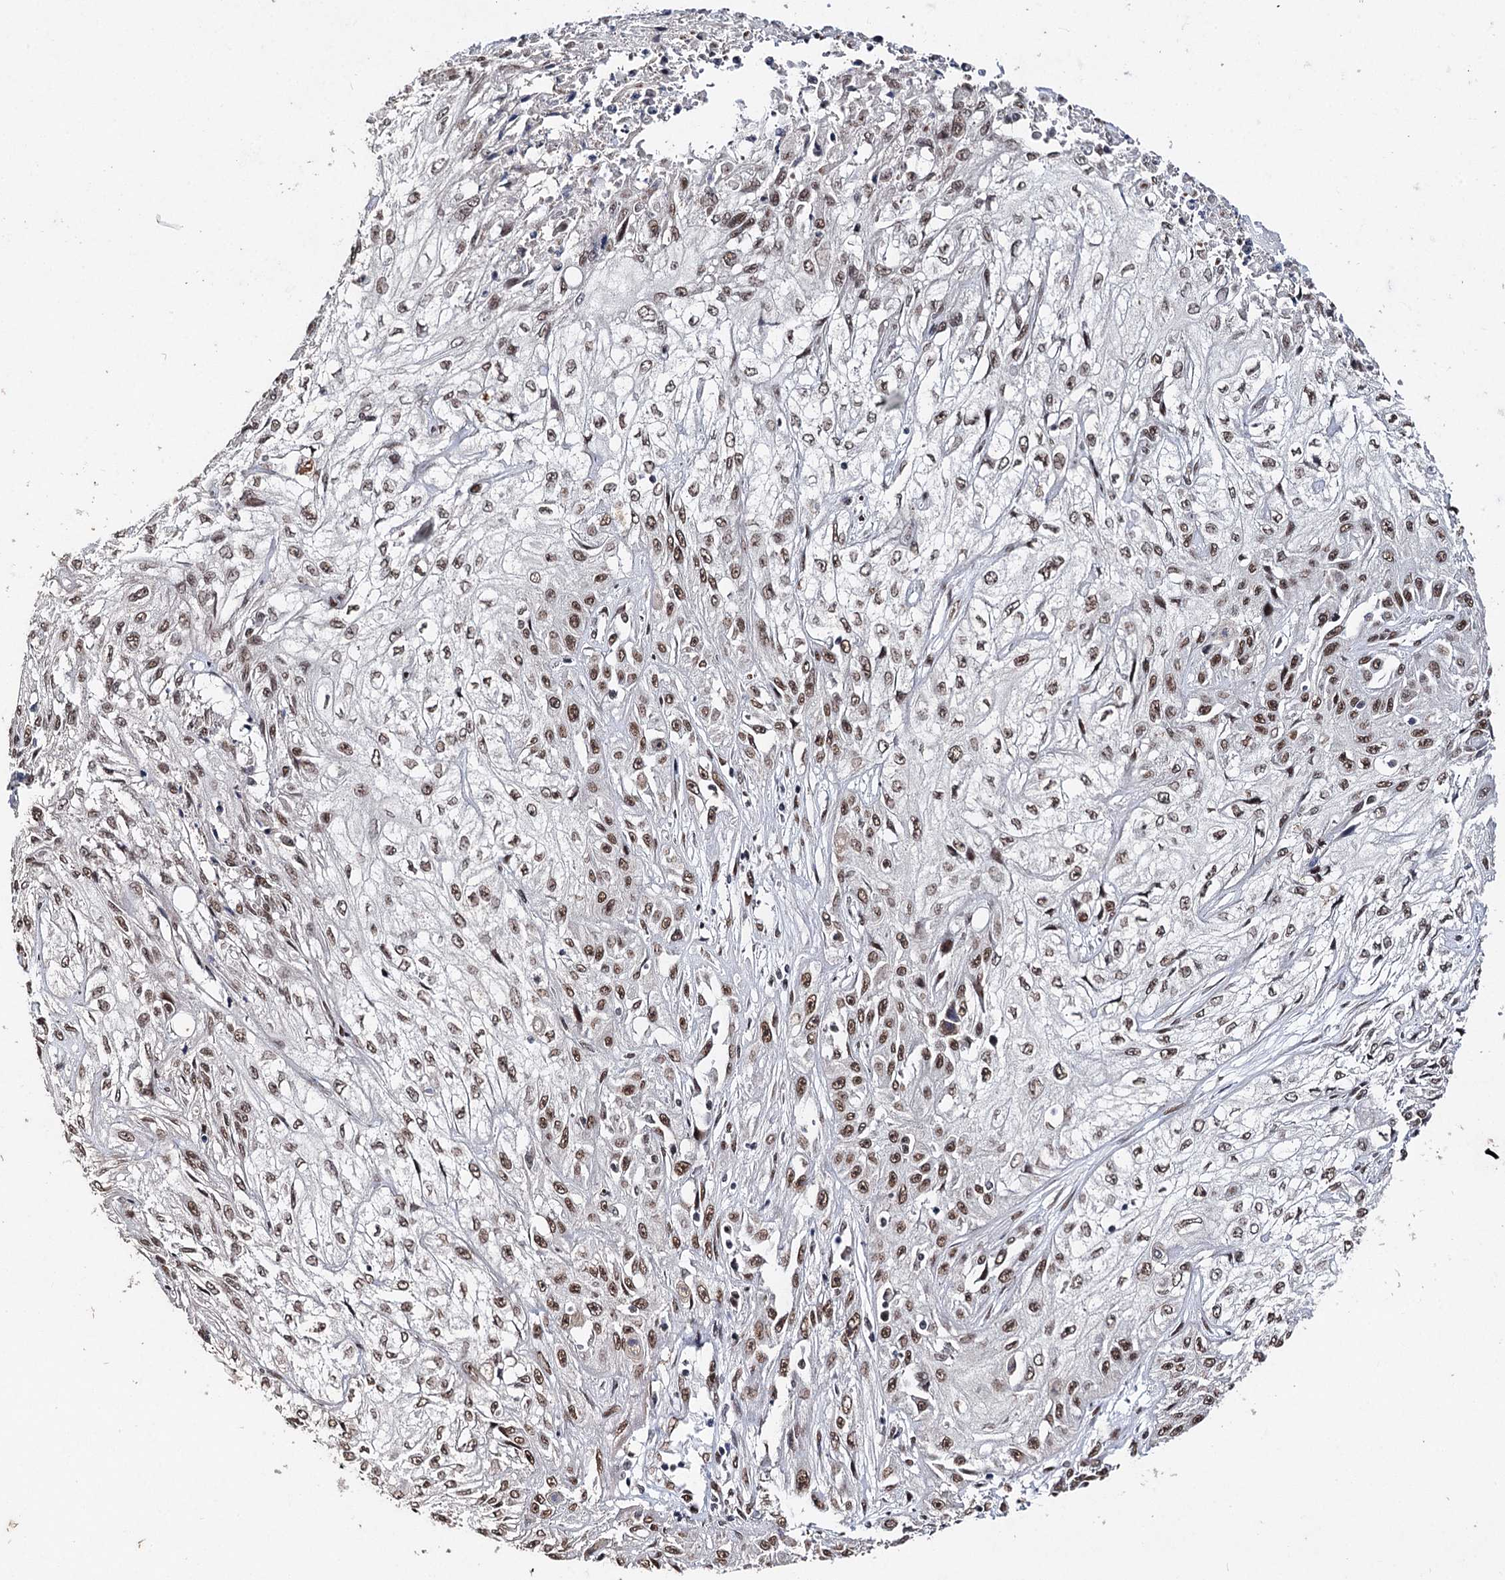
{"staining": {"intensity": "moderate", "quantity": ">75%", "location": "nuclear"}, "tissue": "skin cancer", "cell_type": "Tumor cells", "image_type": "cancer", "snomed": [{"axis": "morphology", "description": "Squamous cell carcinoma, NOS"}, {"axis": "morphology", "description": "Squamous cell carcinoma, metastatic, NOS"}, {"axis": "topography", "description": "Skin"}, {"axis": "topography", "description": "Lymph node"}], "caption": "Immunohistochemistry of skin cancer (squamous cell carcinoma) reveals medium levels of moderate nuclear staining in approximately >75% of tumor cells. (IHC, brightfield microscopy, high magnification).", "gene": "MATR3", "patient": {"sex": "male", "age": 75}}